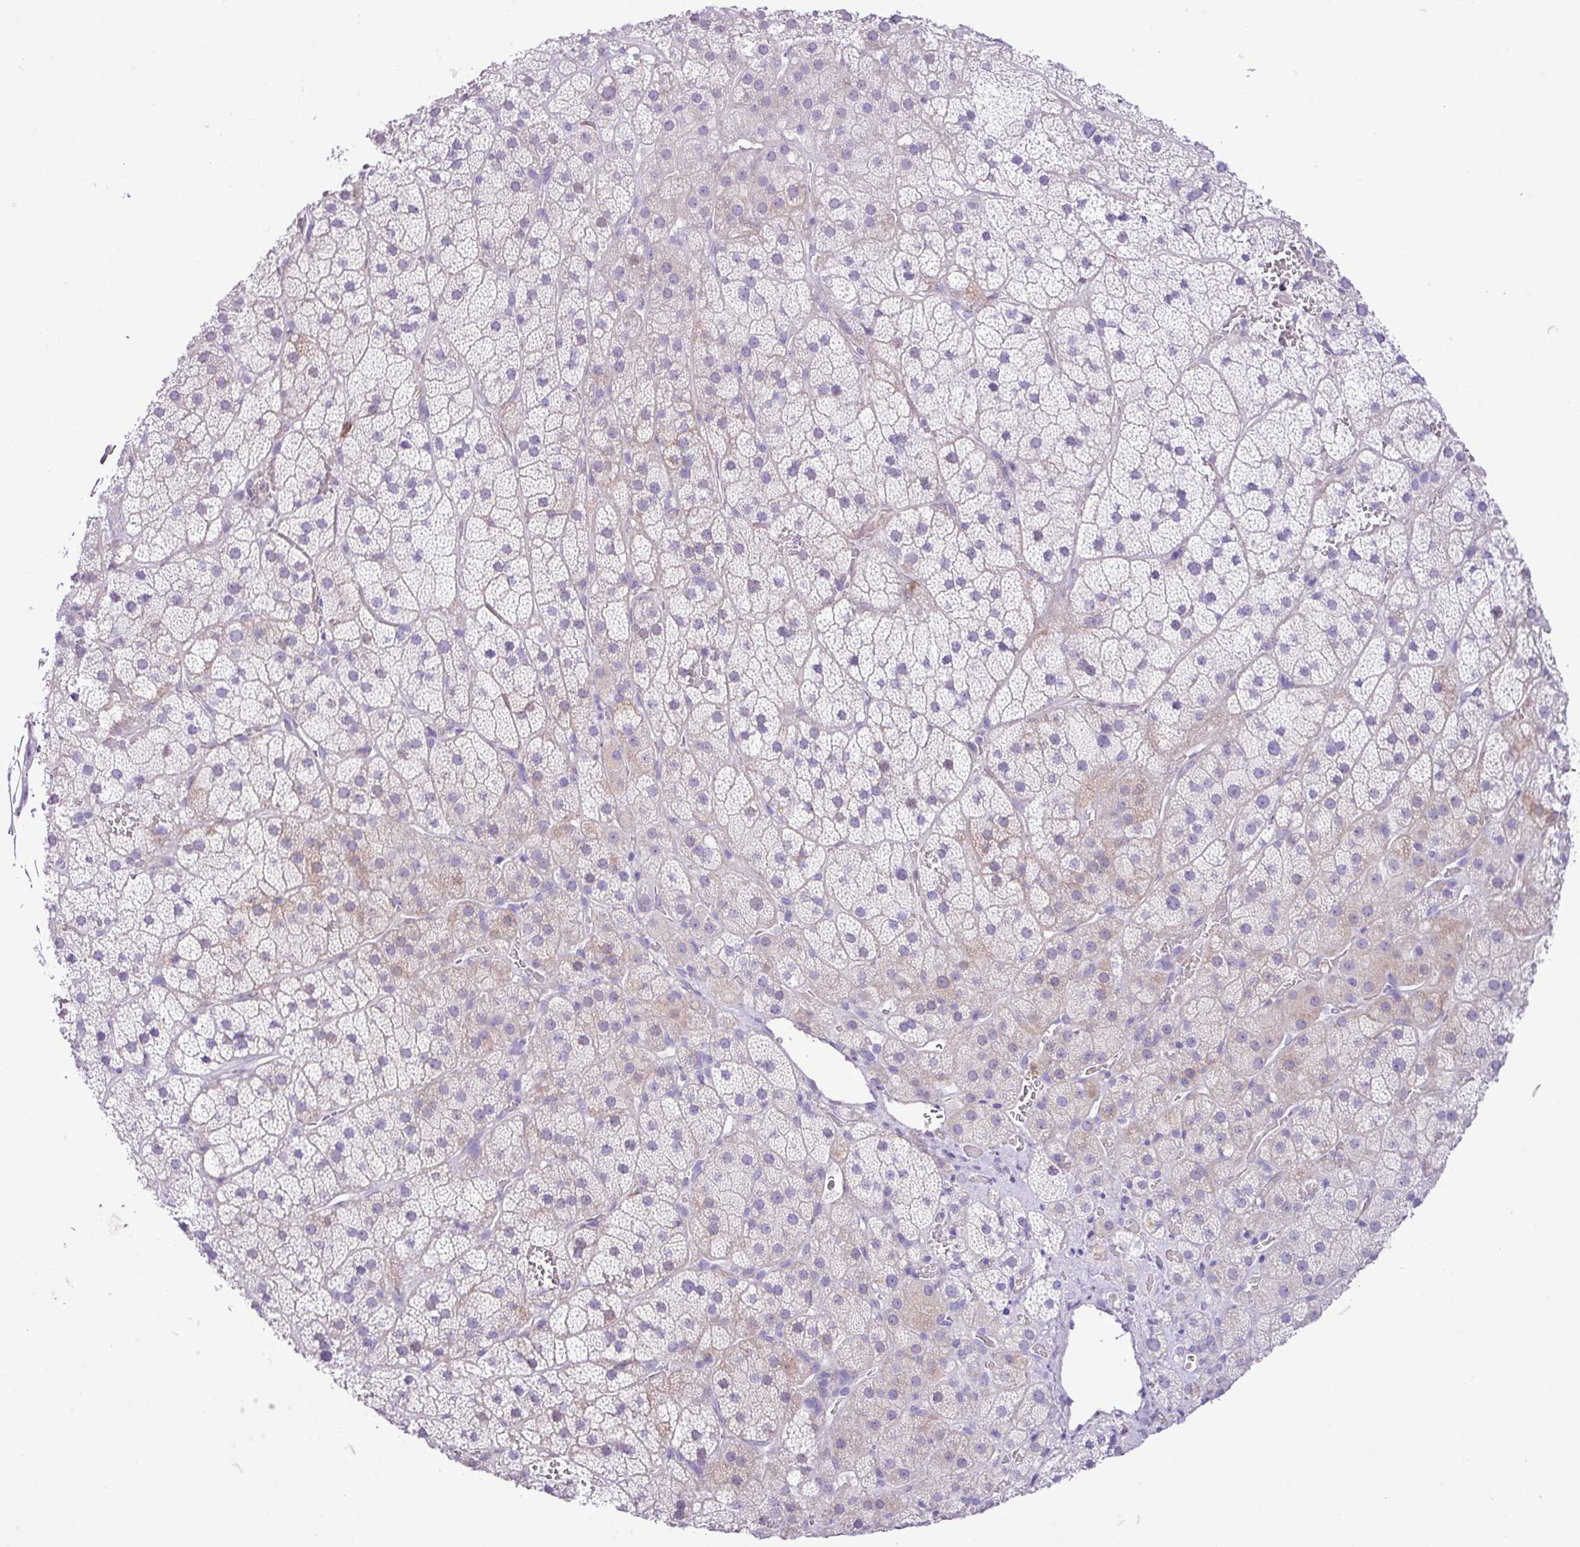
{"staining": {"intensity": "weak", "quantity": "<25%", "location": "cytoplasmic/membranous"}, "tissue": "adrenal gland", "cell_type": "Glandular cells", "image_type": "normal", "snomed": [{"axis": "morphology", "description": "Normal tissue, NOS"}, {"axis": "topography", "description": "Adrenal gland"}], "caption": "High magnification brightfield microscopy of unremarkable adrenal gland stained with DAB (3,3'-diaminobenzidine) (brown) and counterstained with hematoxylin (blue): glandular cells show no significant expression.", "gene": "ZSCAN5A", "patient": {"sex": "male", "age": 57}}